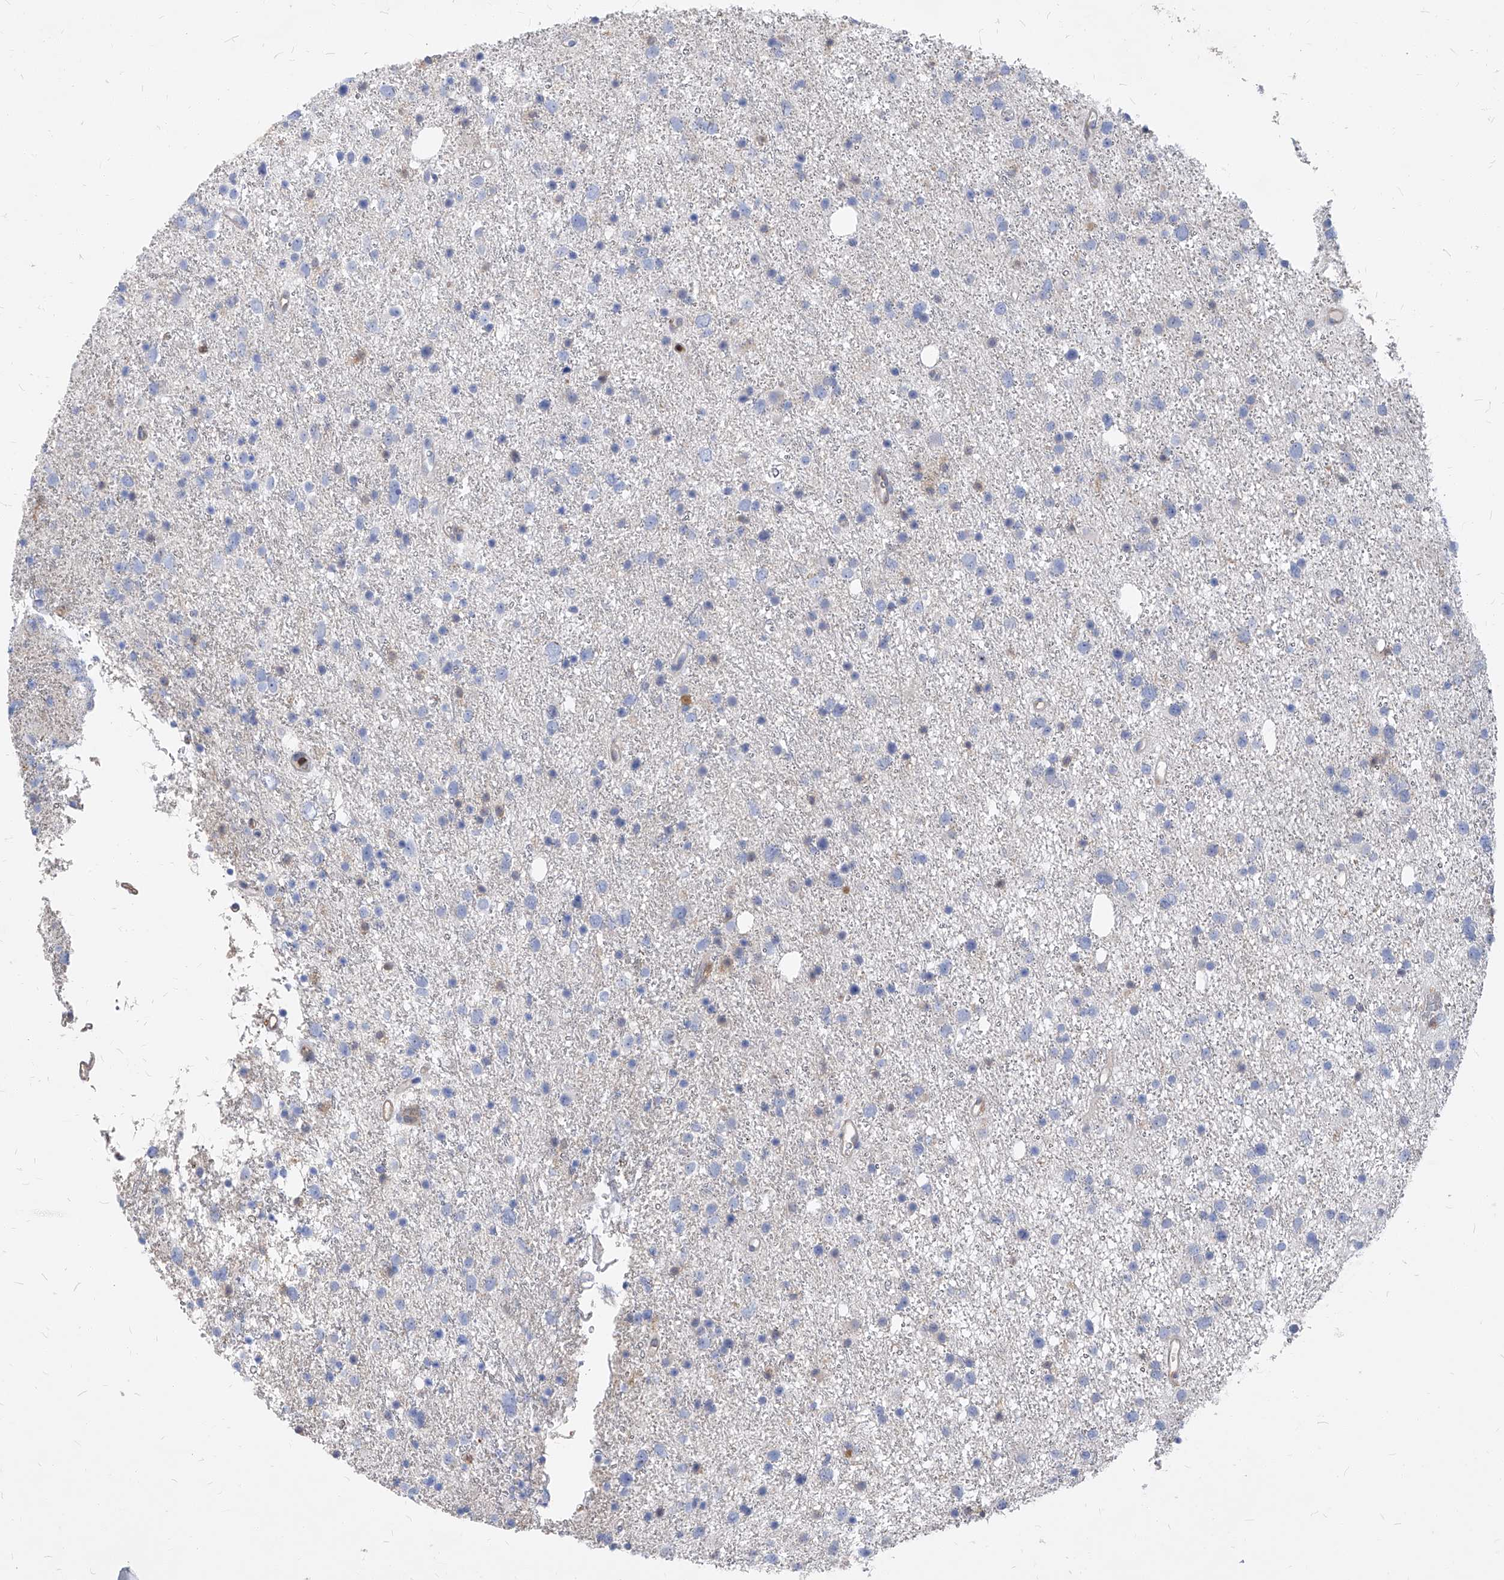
{"staining": {"intensity": "negative", "quantity": "none", "location": "none"}, "tissue": "glioma", "cell_type": "Tumor cells", "image_type": "cancer", "snomed": [{"axis": "morphology", "description": "Glioma, malignant, Low grade"}, {"axis": "topography", "description": "Cerebral cortex"}], "caption": "An immunohistochemistry (IHC) histopathology image of glioma is shown. There is no staining in tumor cells of glioma.", "gene": "ABRACL", "patient": {"sex": "female", "age": 39}}